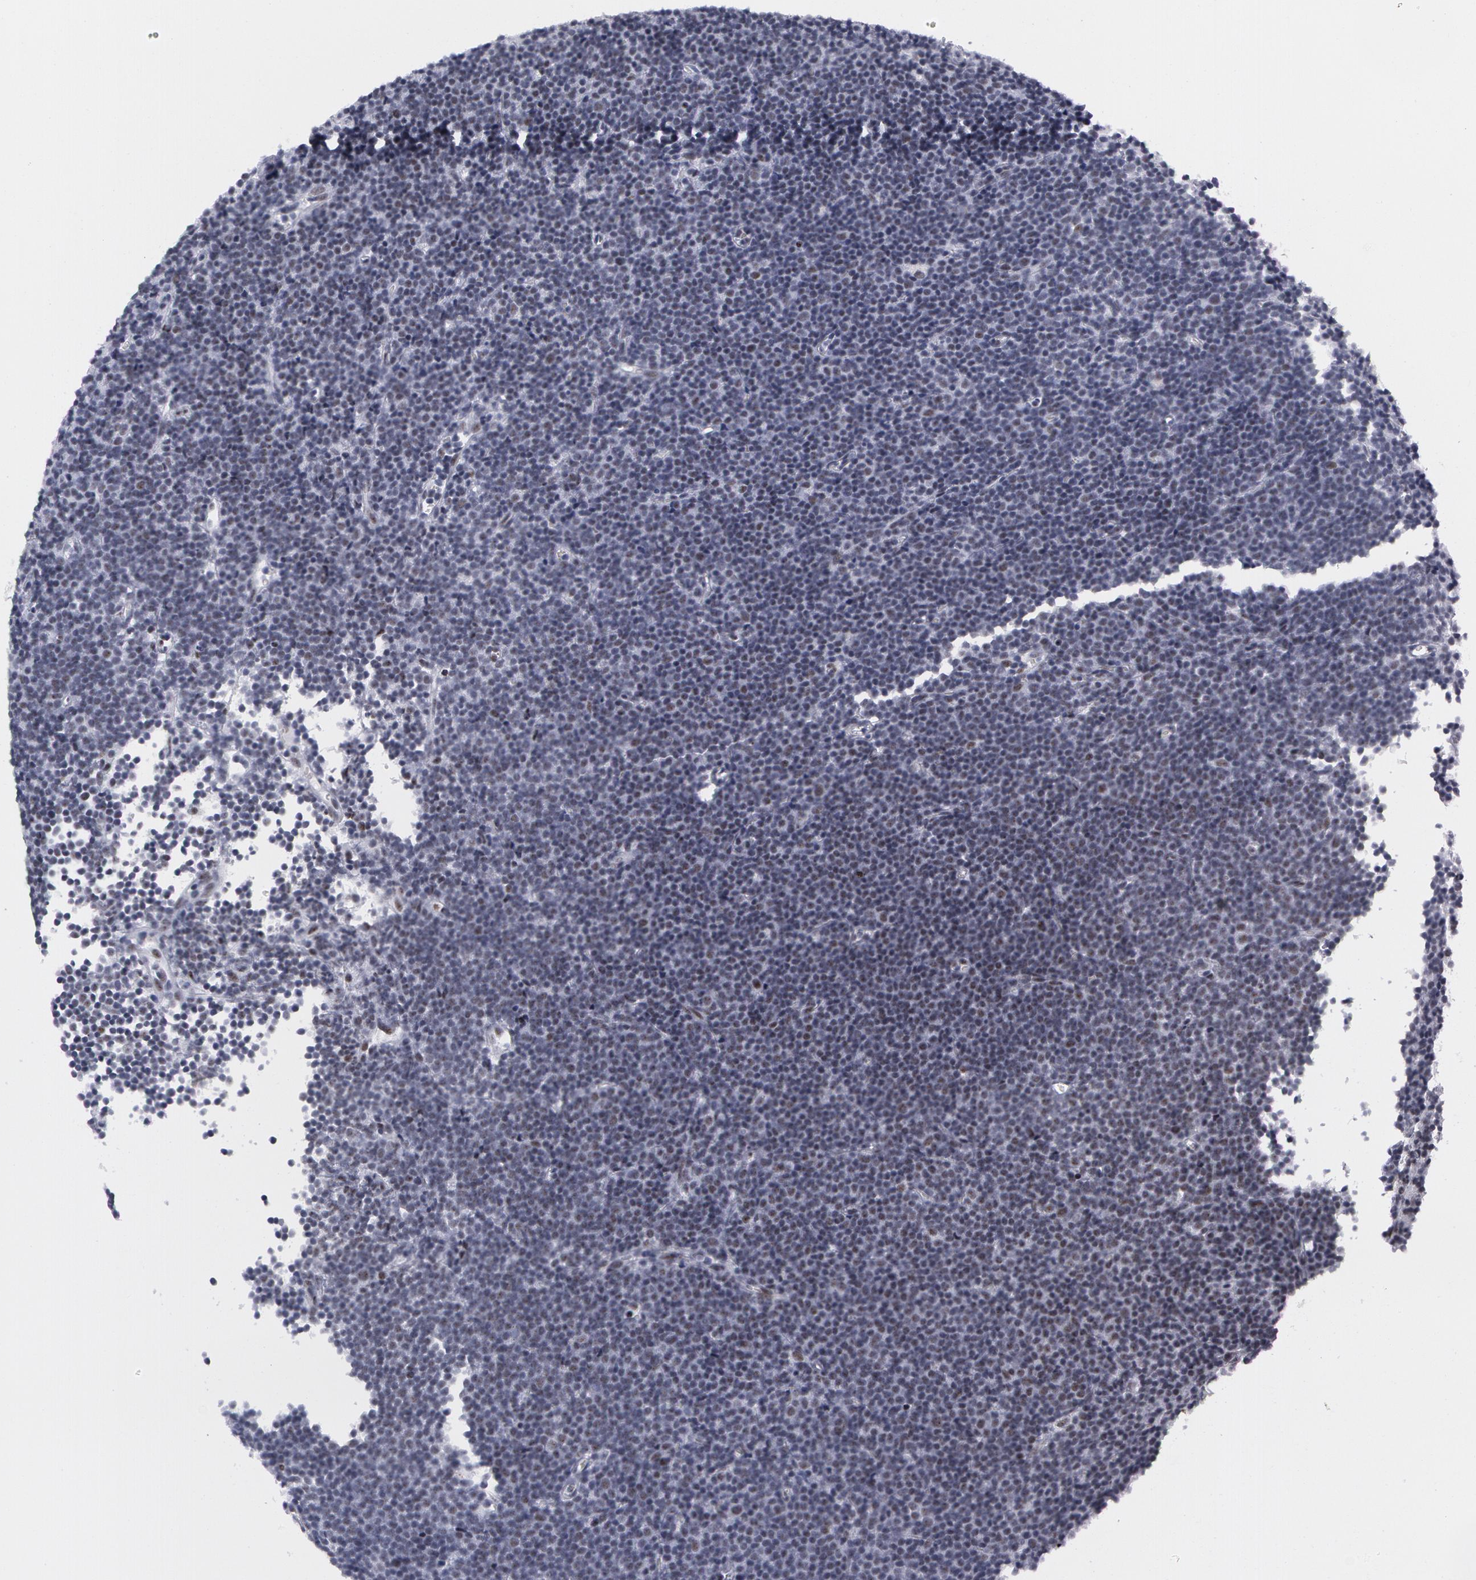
{"staining": {"intensity": "weak", "quantity": "<25%", "location": "nuclear"}, "tissue": "lymphoma", "cell_type": "Tumor cells", "image_type": "cancer", "snomed": [{"axis": "morphology", "description": "Malignant lymphoma, non-Hodgkin's type, Low grade"}, {"axis": "topography", "description": "Lymph node"}], "caption": "Tumor cells are negative for brown protein staining in lymphoma.", "gene": "PNN", "patient": {"sex": "male", "age": 57}}